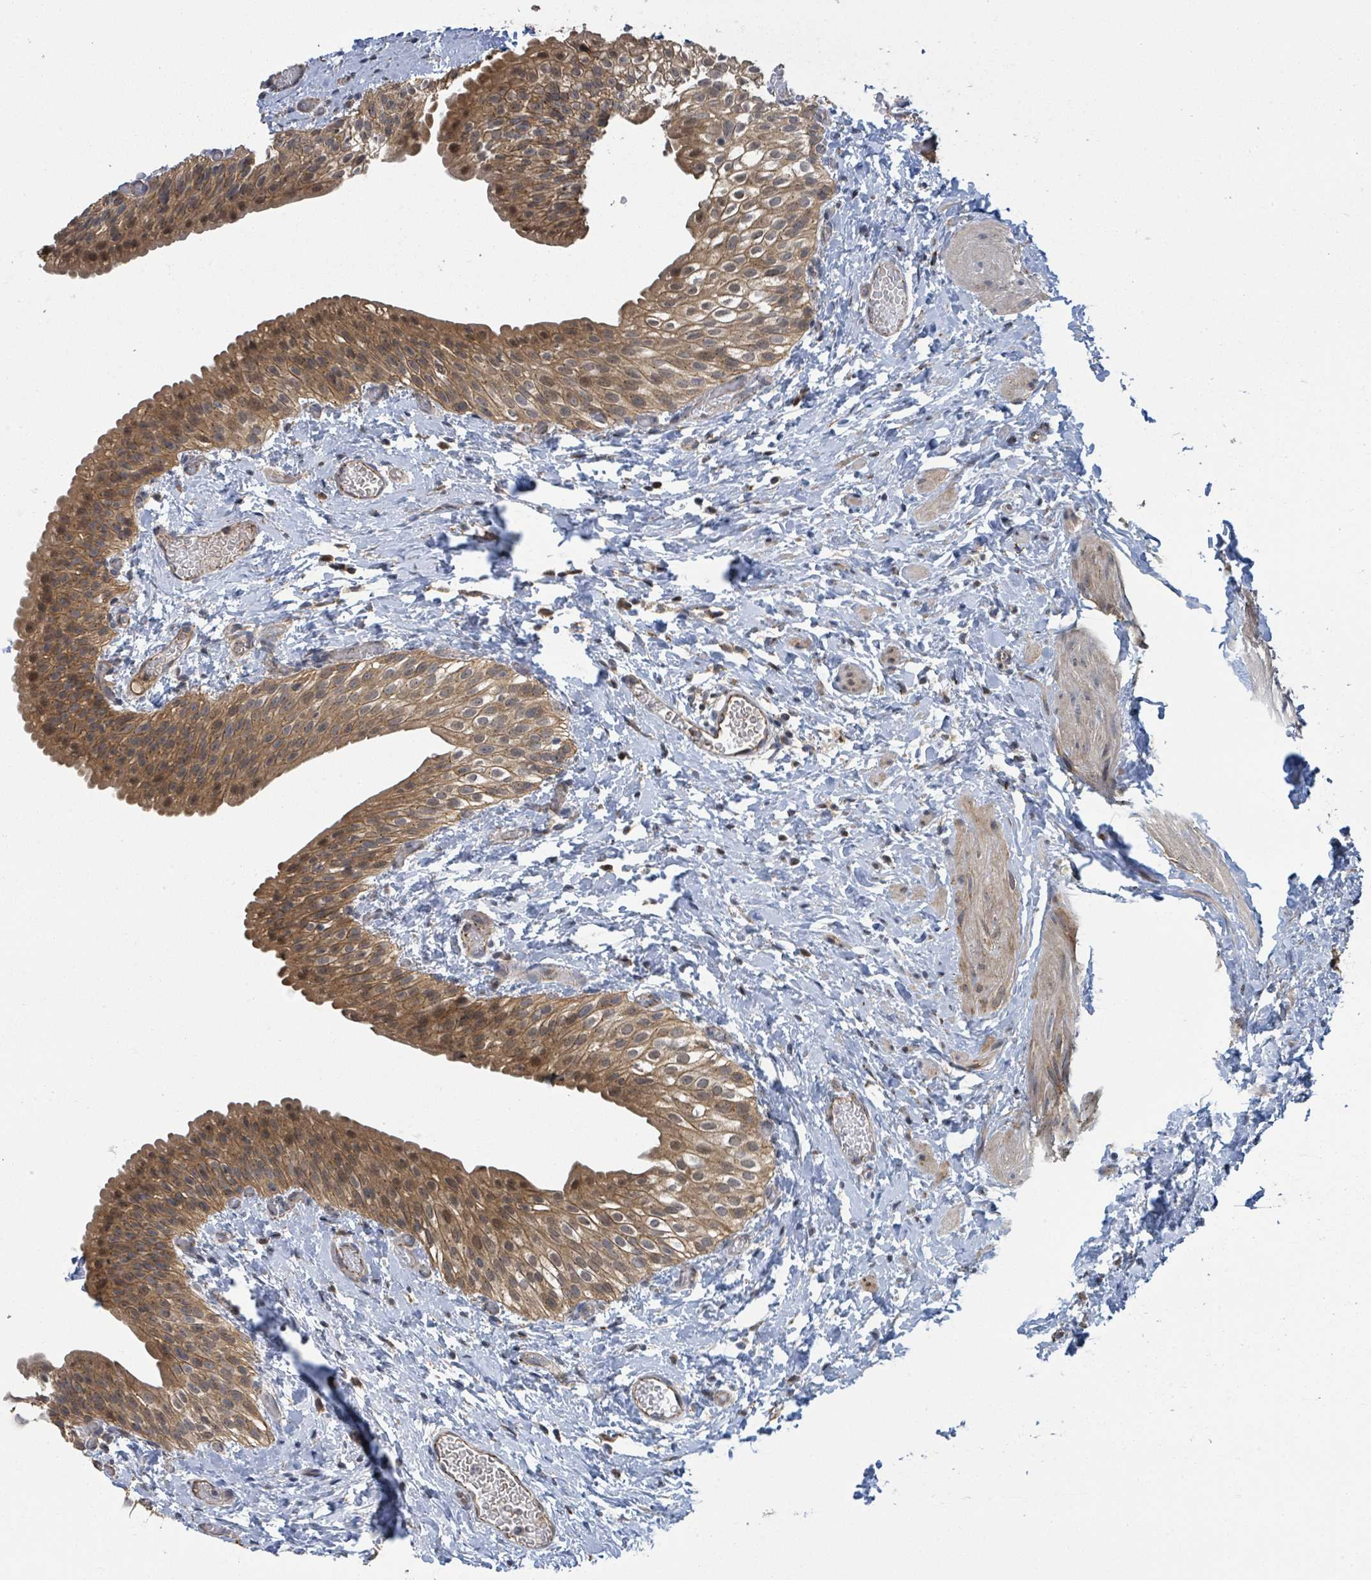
{"staining": {"intensity": "moderate", "quantity": ">75%", "location": "cytoplasmic/membranous"}, "tissue": "urinary bladder", "cell_type": "Urothelial cells", "image_type": "normal", "snomed": [{"axis": "morphology", "description": "Normal tissue, NOS"}, {"axis": "topography", "description": "Urinary bladder"}], "caption": "Immunohistochemical staining of benign urinary bladder exhibits medium levels of moderate cytoplasmic/membranous staining in approximately >75% of urothelial cells.", "gene": "CCDC121", "patient": {"sex": "male", "age": 1}}